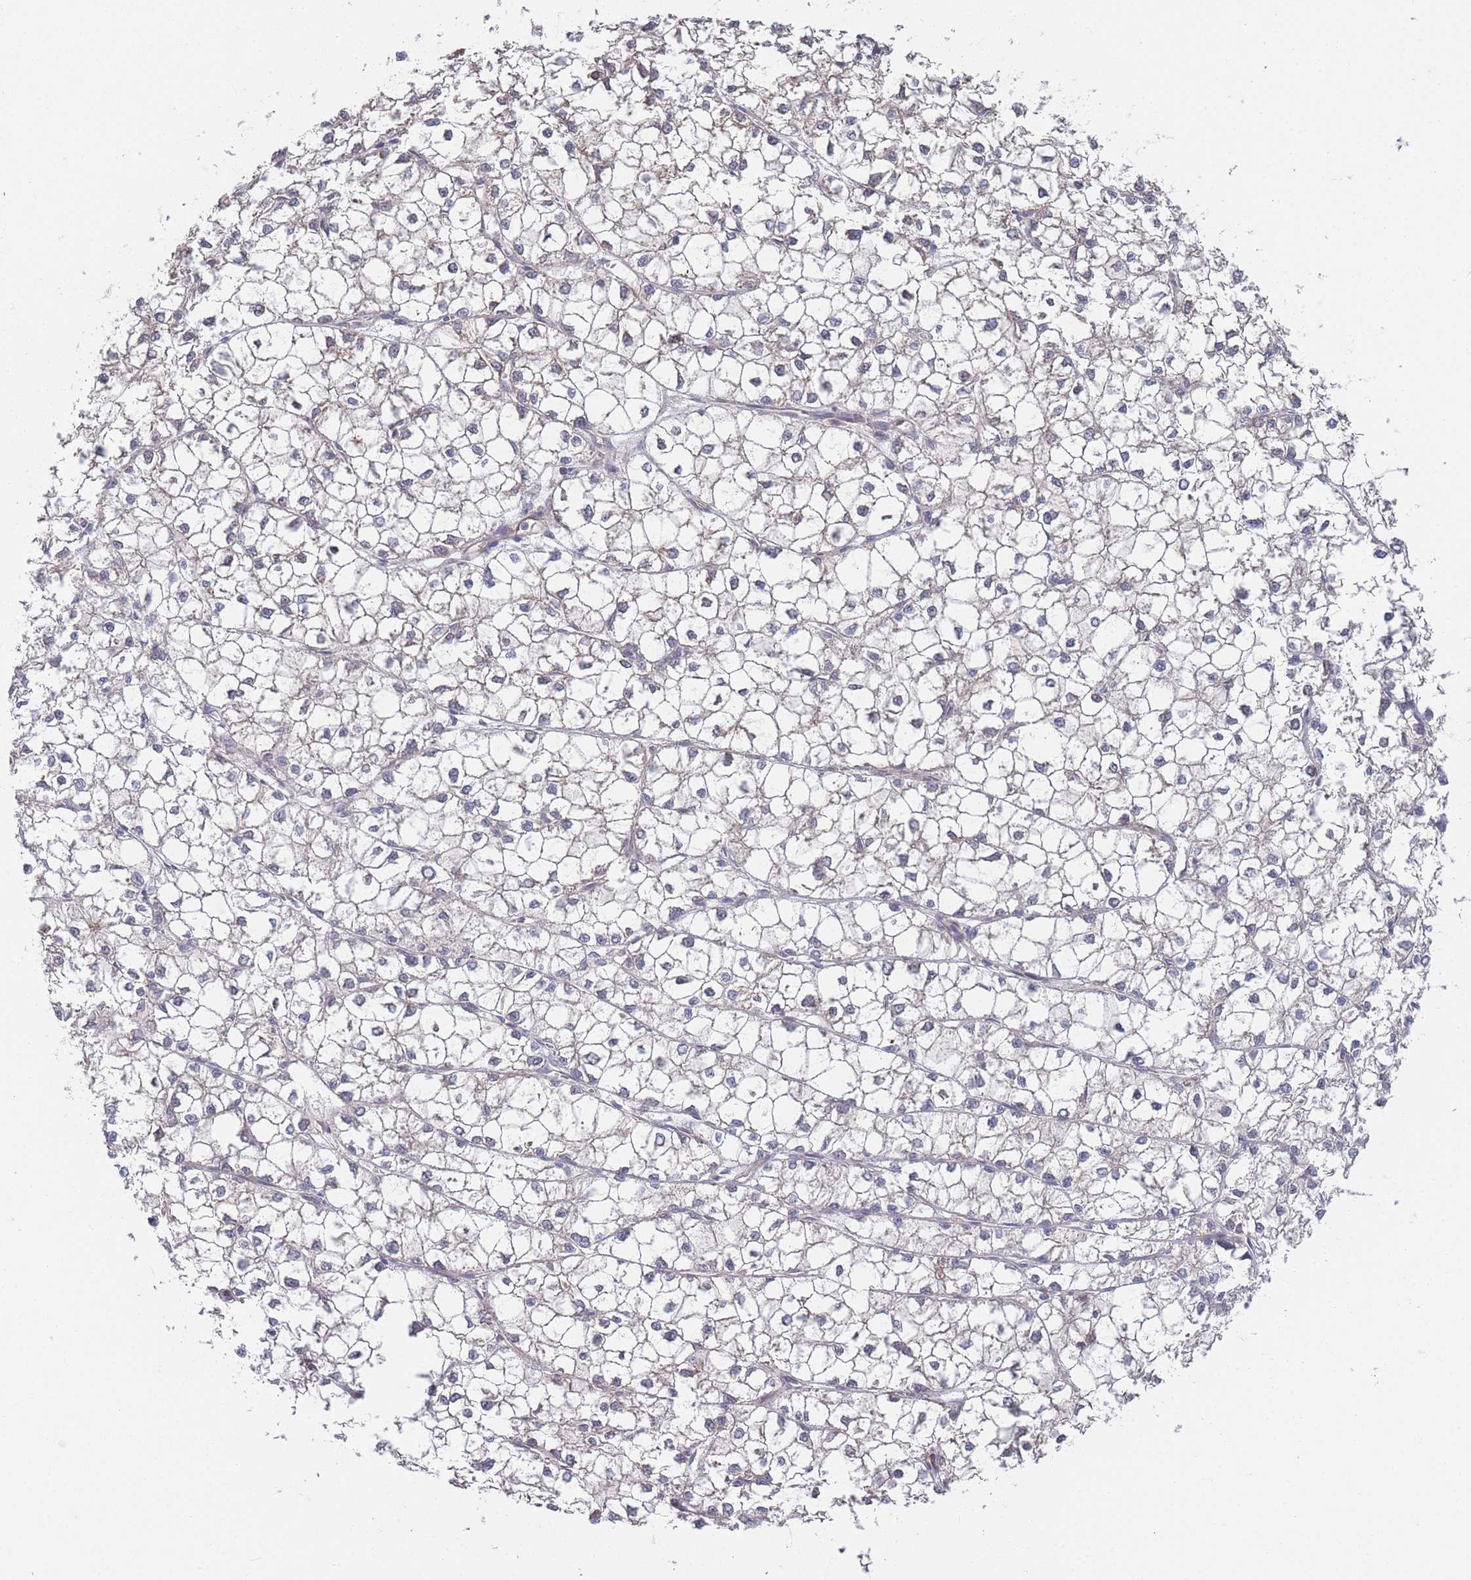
{"staining": {"intensity": "negative", "quantity": "none", "location": "none"}, "tissue": "liver cancer", "cell_type": "Tumor cells", "image_type": "cancer", "snomed": [{"axis": "morphology", "description": "Carcinoma, Hepatocellular, NOS"}, {"axis": "topography", "description": "Liver"}], "caption": "Tumor cells show no significant expression in hepatocellular carcinoma (liver).", "gene": "MRPS18B", "patient": {"sex": "female", "age": 43}}